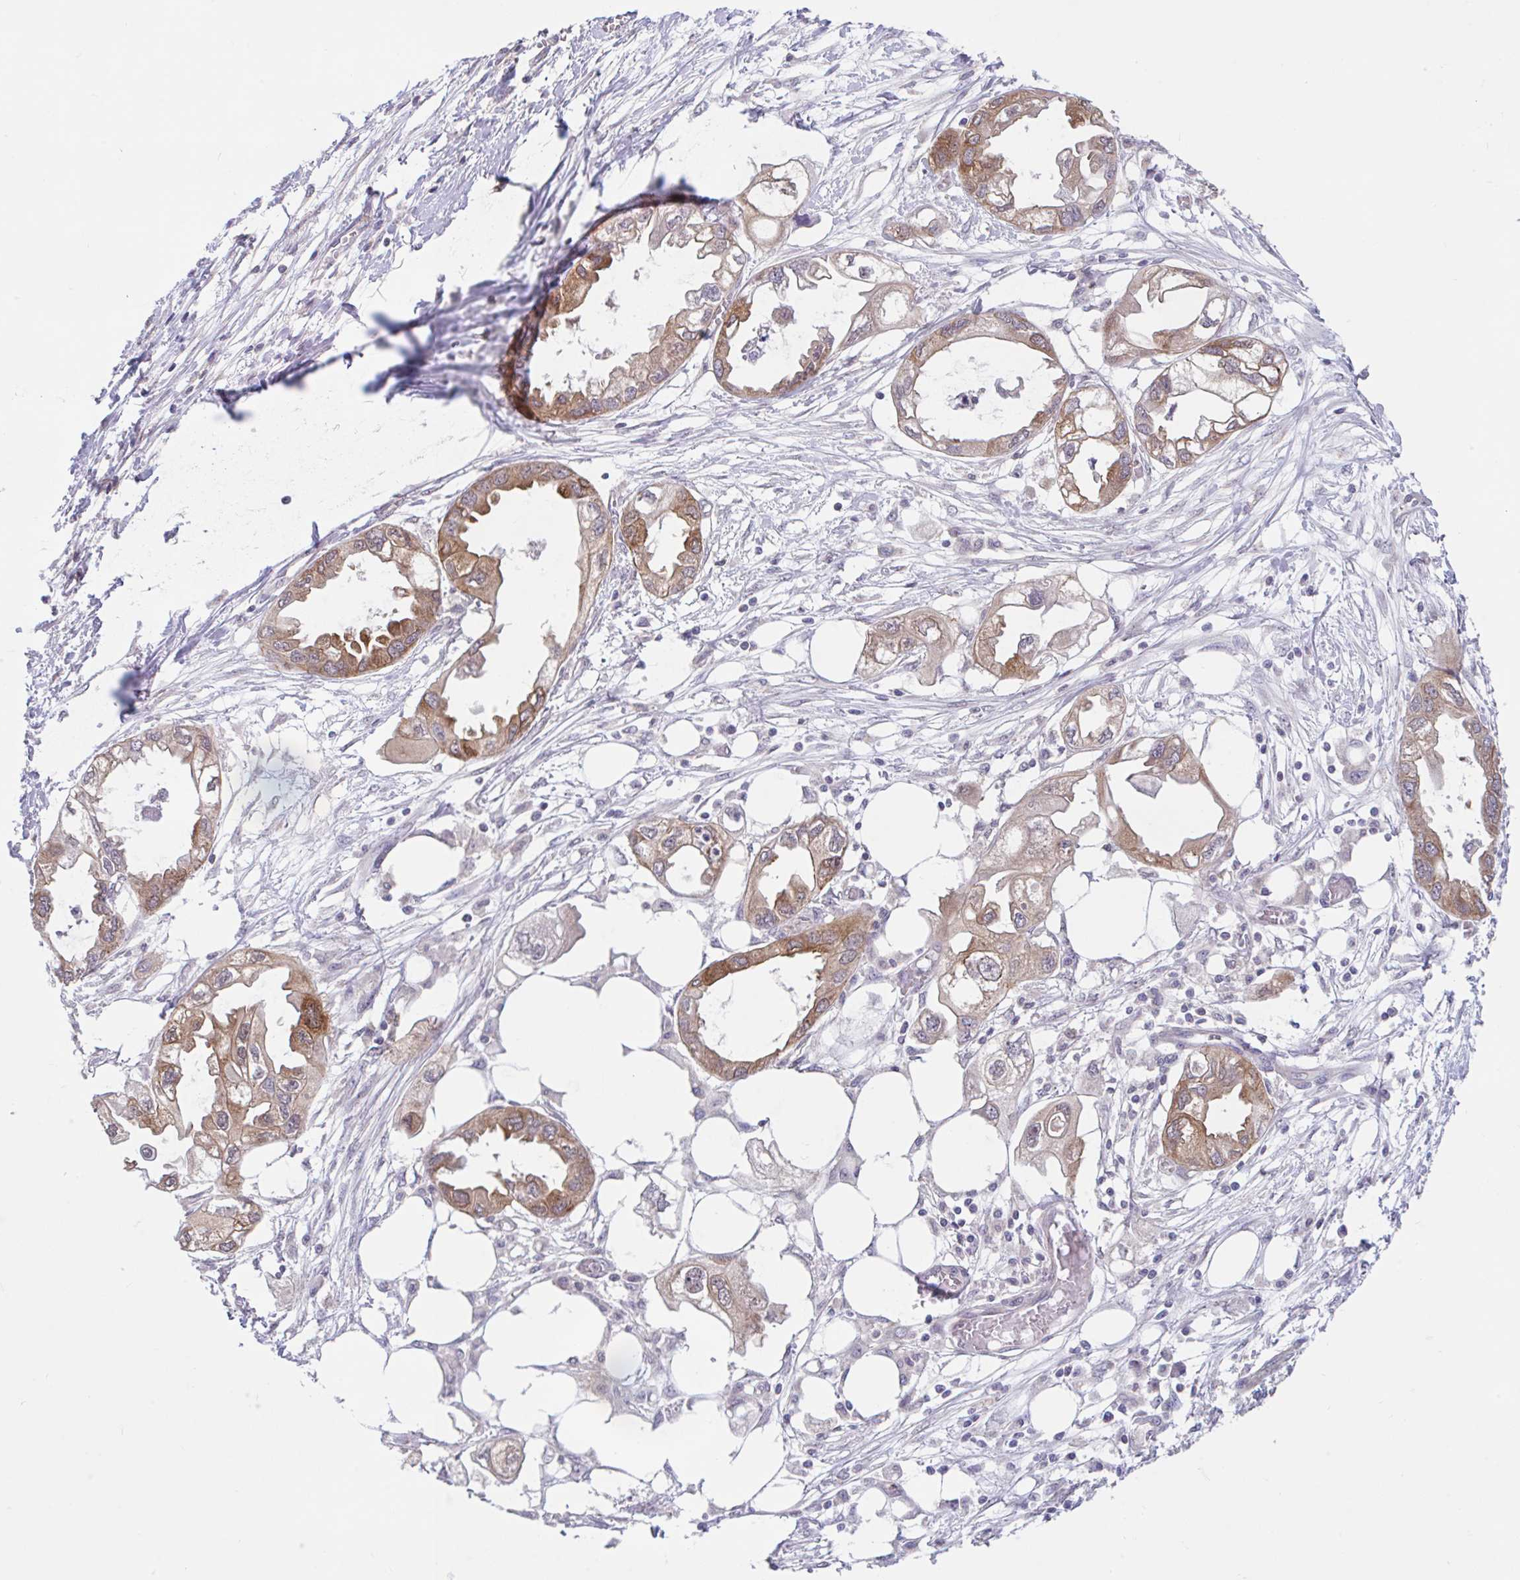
{"staining": {"intensity": "moderate", "quantity": ">75%", "location": "cytoplasmic/membranous"}, "tissue": "endometrial cancer", "cell_type": "Tumor cells", "image_type": "cancer", "snomed": [{"axis": "morphology", "description": "Adenocarcinoma, NOS"}, {"axis": "morphology", "description": "Adenocarcinoma, metastatic, NOS"}, {"axis": "topography", "description": "Adipose tissue"}, {"axis": "topography", "description": "Endometrium"}], "caption": "Protein expression analysis of adenocarcinoma (endometrial) shows moderate cytoplasmic/membranous expression in approximately >75% of tumor cells. (DAB IHC with brightfield microscopy, high magnification).", "gene": "RALBP1", "patient": {"sex": "female", "age": 67}}